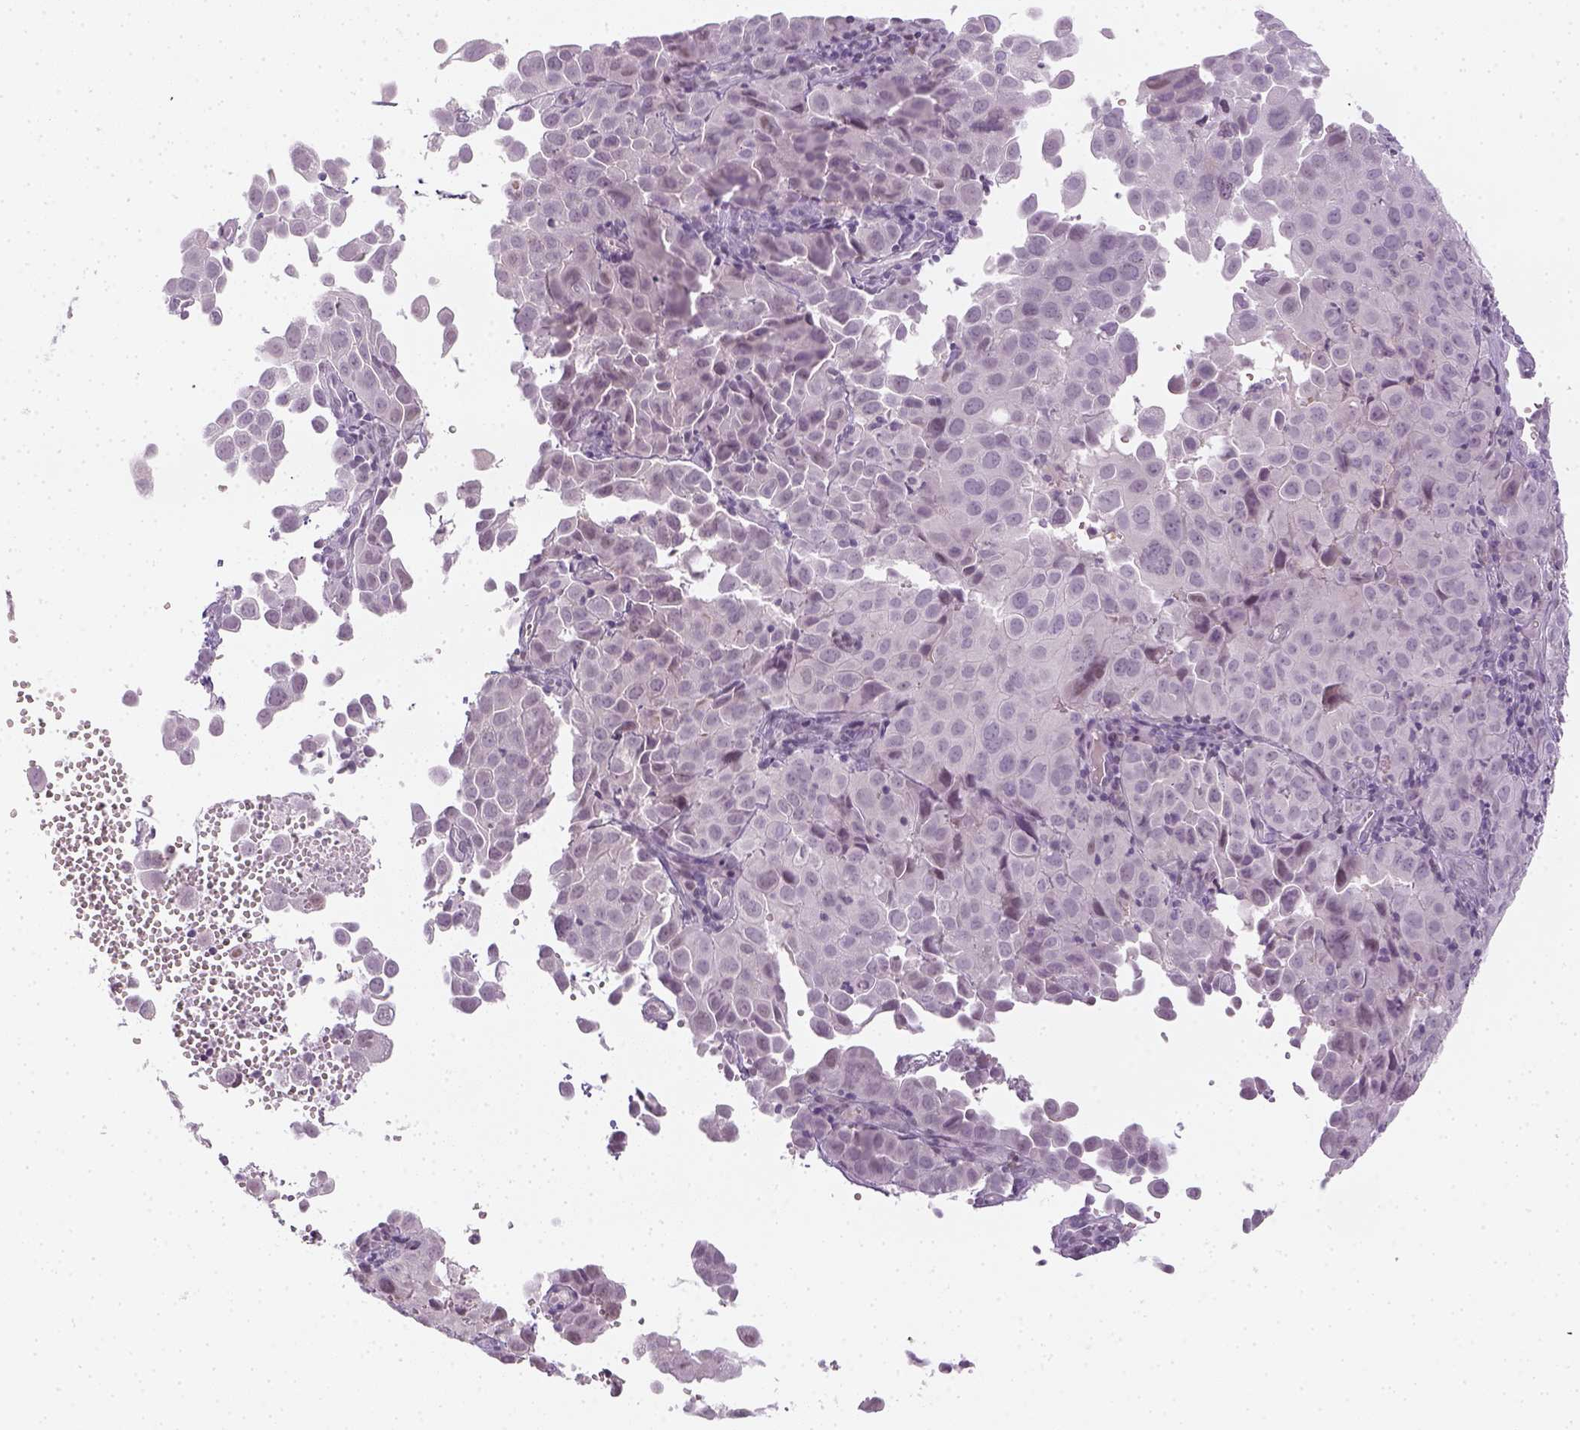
{"staining": {"intensity": "negative", "quantity": "none", "location": "none"}, "tissue": "cervical cancer", "cell_type": "Tumor cells", "image_type": "cancer", "snomed": [{"axis": "morphology", "description": "Squamous cell carcinoma, NOS"}, {"axis": "topography", "description": "Cervix"}], "caption": "This is a histopathology image of immunohistochemistry staining of squamous cell carcinoma (cervical), which shows no expression in tumor cells.", "gene": "MAGEB3", "patient": {"sex": "female", "age": 55}}